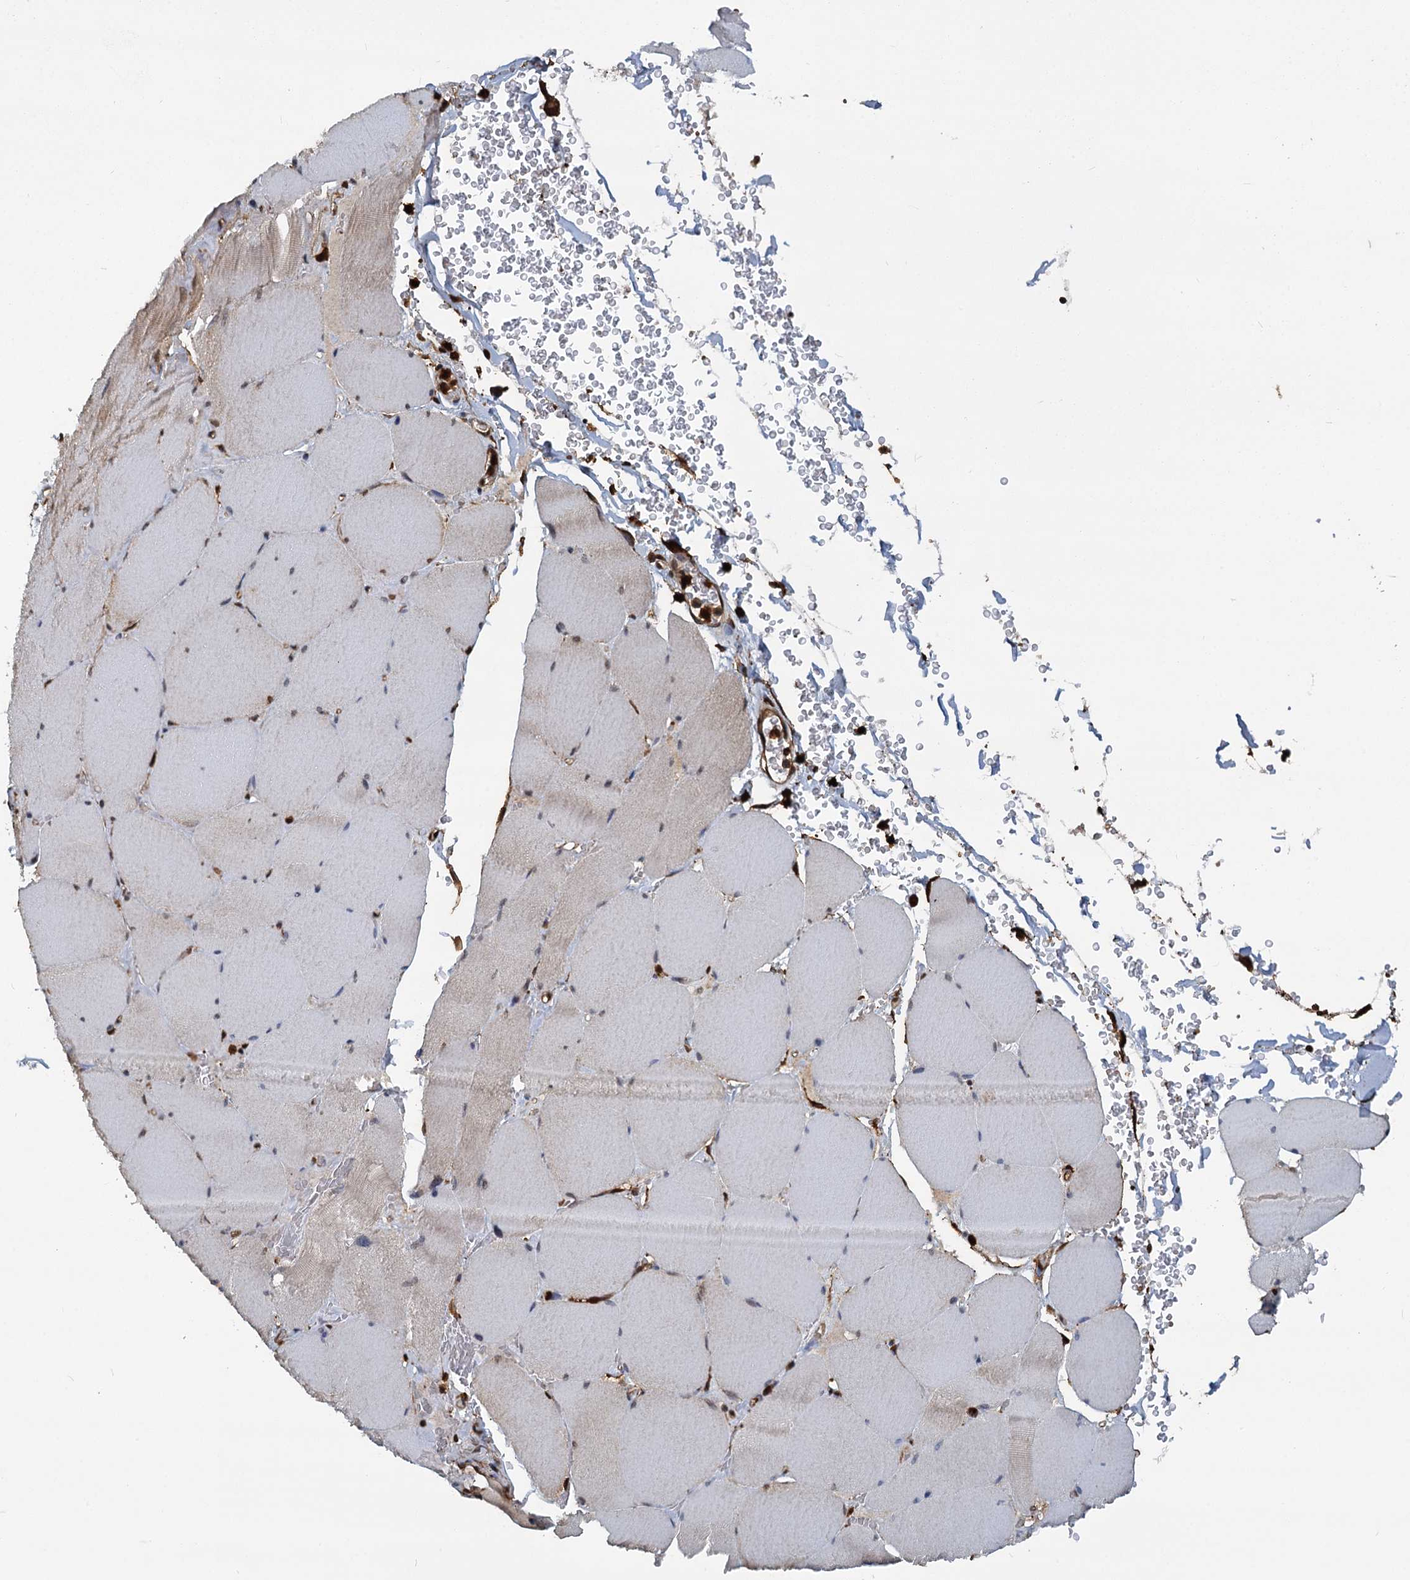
{"staining": {"intensity": "weak", "quantity": "<25%", "location": "cytoplasmic/membranous"}, "tissue": "skeletal muscle", "cell_type": "Myocytes", "image_type": "normal", "snomed": [{"axis": "morphology", "description": "Normal tissue, NOS"}, {"axis": "topography", "description": "Skeletal muscle"}, {"axis": "topography", "description": "Head-Neck"}], "caption": "This image is of benign skeletal muscle stained with immunohistochemistry (IHC) to label a protein in brown with the nuclei are counter-stained blue. There is no expression in myocytes. (Brightfield microscopy of DAB (3,3'-diaminobenzidine) immunohistochemistry at high magnification).", "gene": "S100A6", "patient": {"sex": "male", "age": 66}}